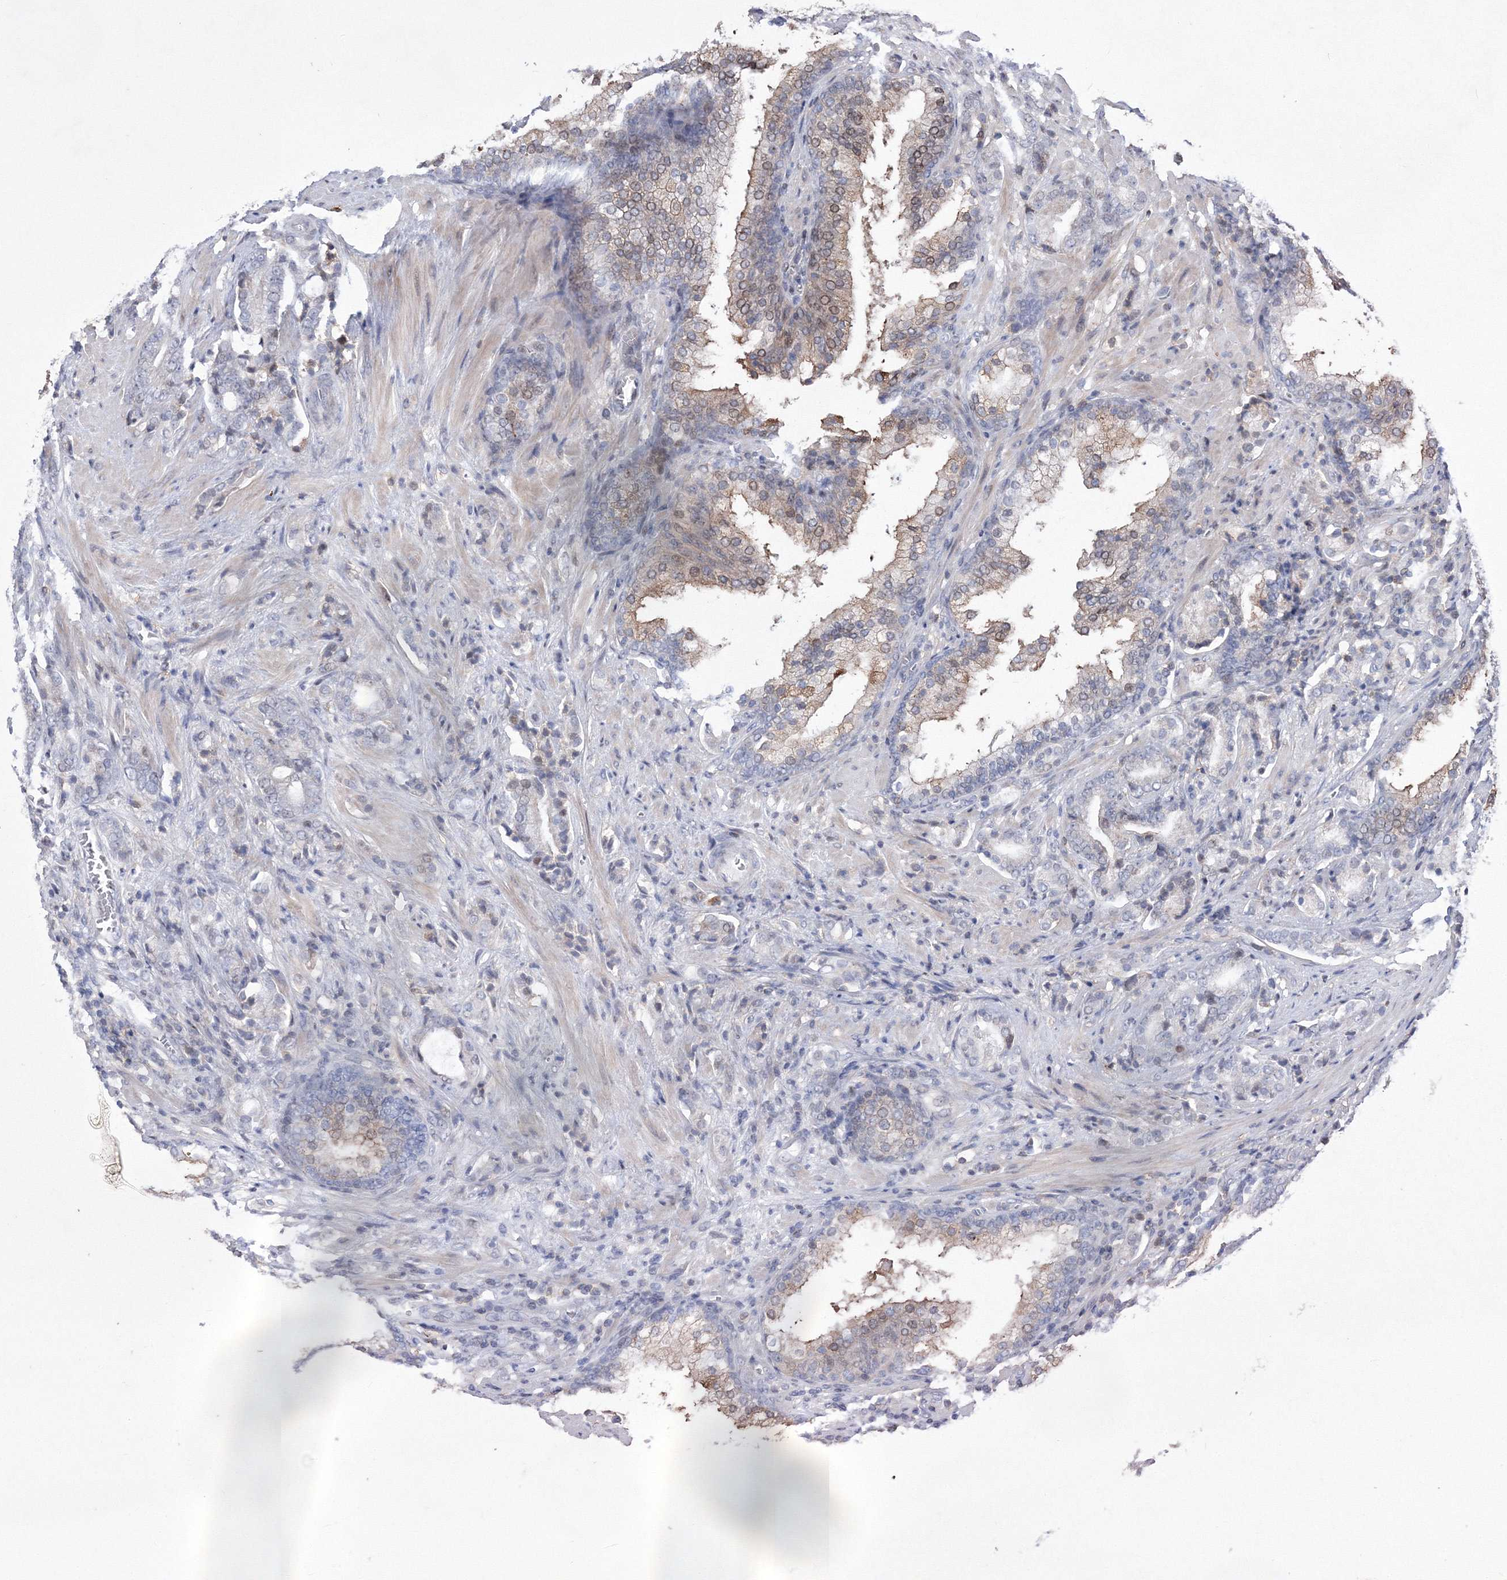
{"staining": {"intensity": "negative", "quantity": "none", "location": "none"}, "tissue": "prostate cancer", "cell_type": "Tumor cells", "image_type": "cancer", "snomed": [{"axis": "morphology", "description": "Adenocarcinoma, High grade"}, {"axis": "topography", "description": "Prostate"}], "caption": "A photomicrograph of prostate cancer stained for a protein exhibits no brown staining in tumor cells.", "gene": "RNPEPL1", "patient": {"sex": "male", "age": 57}}